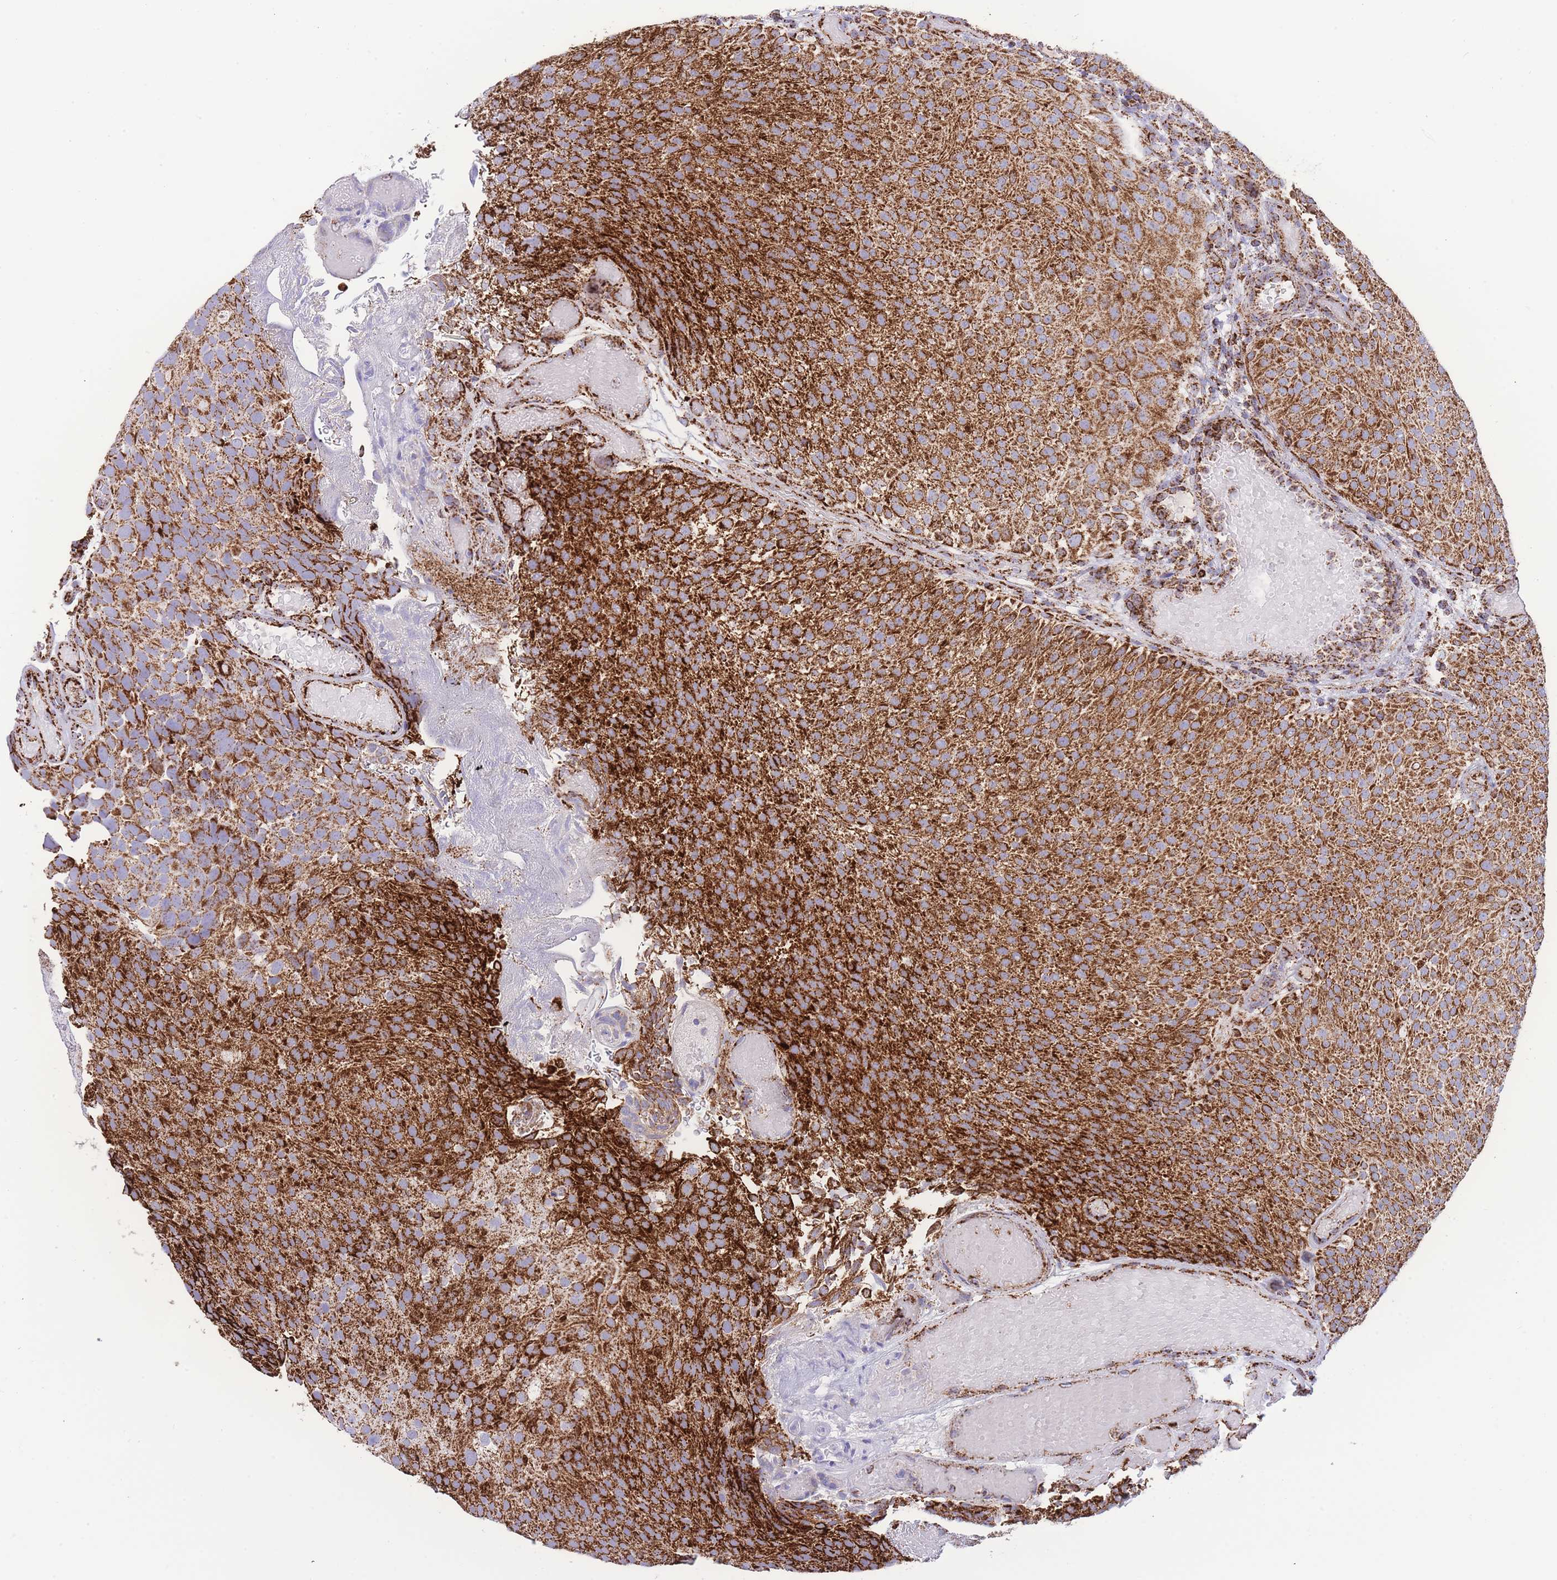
{"staining": {"intensity": "strong", "quantity": "25%-75%", "location": "cytoplasmic/membranous"}, "tissue": "urothelial cancer", "cell_type": "Tumor cells", "image_type": "cancer", "snomed": [{"axis": "morphology", "description": "Urothelial carcinoma, Low grade"}, {"axis": "topography", "description": "Urinary bladder"}], "caption": "Immunohistochemistry (IHC) of urothelial cancer exhibits high levels of strong cytoplasmic/membranous expression in about 25%-75% of tumor cells. The staining was performed using DAB (3,3'-diaminobenzidine), with brown indicating positive protein expression. Nuclei are stained blue with hematoxylin.", "gene": "GSTM1", "patient": {"sex": "male", "age": 78}}